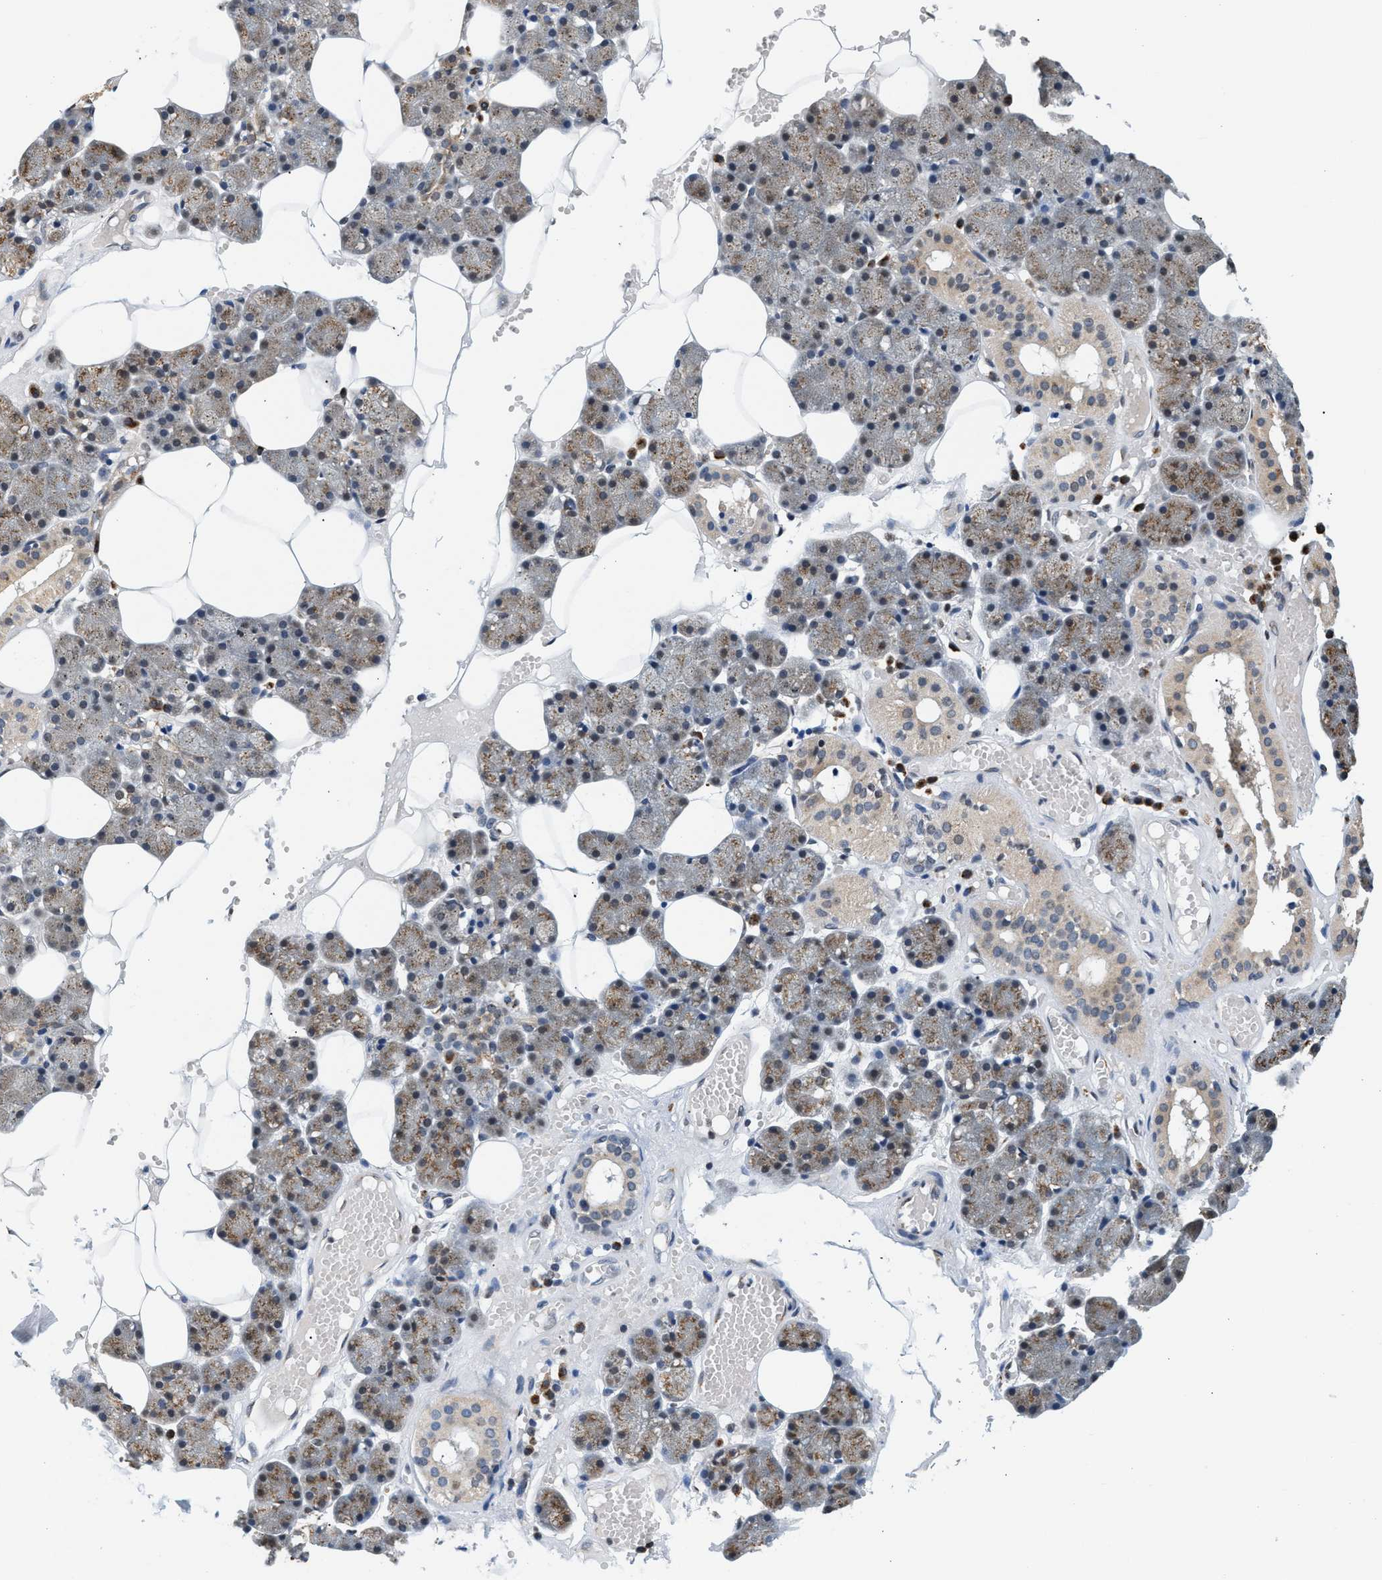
{"staining": {"intensity": "moderate", "quantity": ">75%", "location": "cytoplasmic/membranous"}, "tissue": "salivary gland", "cell_type": "Glandular cells", "image_type": "normal", "snomed": [{"axis": "morphology", "description": "Normal tissue, NOS"}, {"axis": "topography", "description": "Salivary gland"}], "caption": "DAB (3,3'-diaminobenzidine) immunohistochemical staining of normal salivary gland exhibits moderate cytoplasmic/membranous protein staining in about >75% of glandular cells.", "gene": "KCNMB2", "patient": {"sex": "male", "age": 62}}